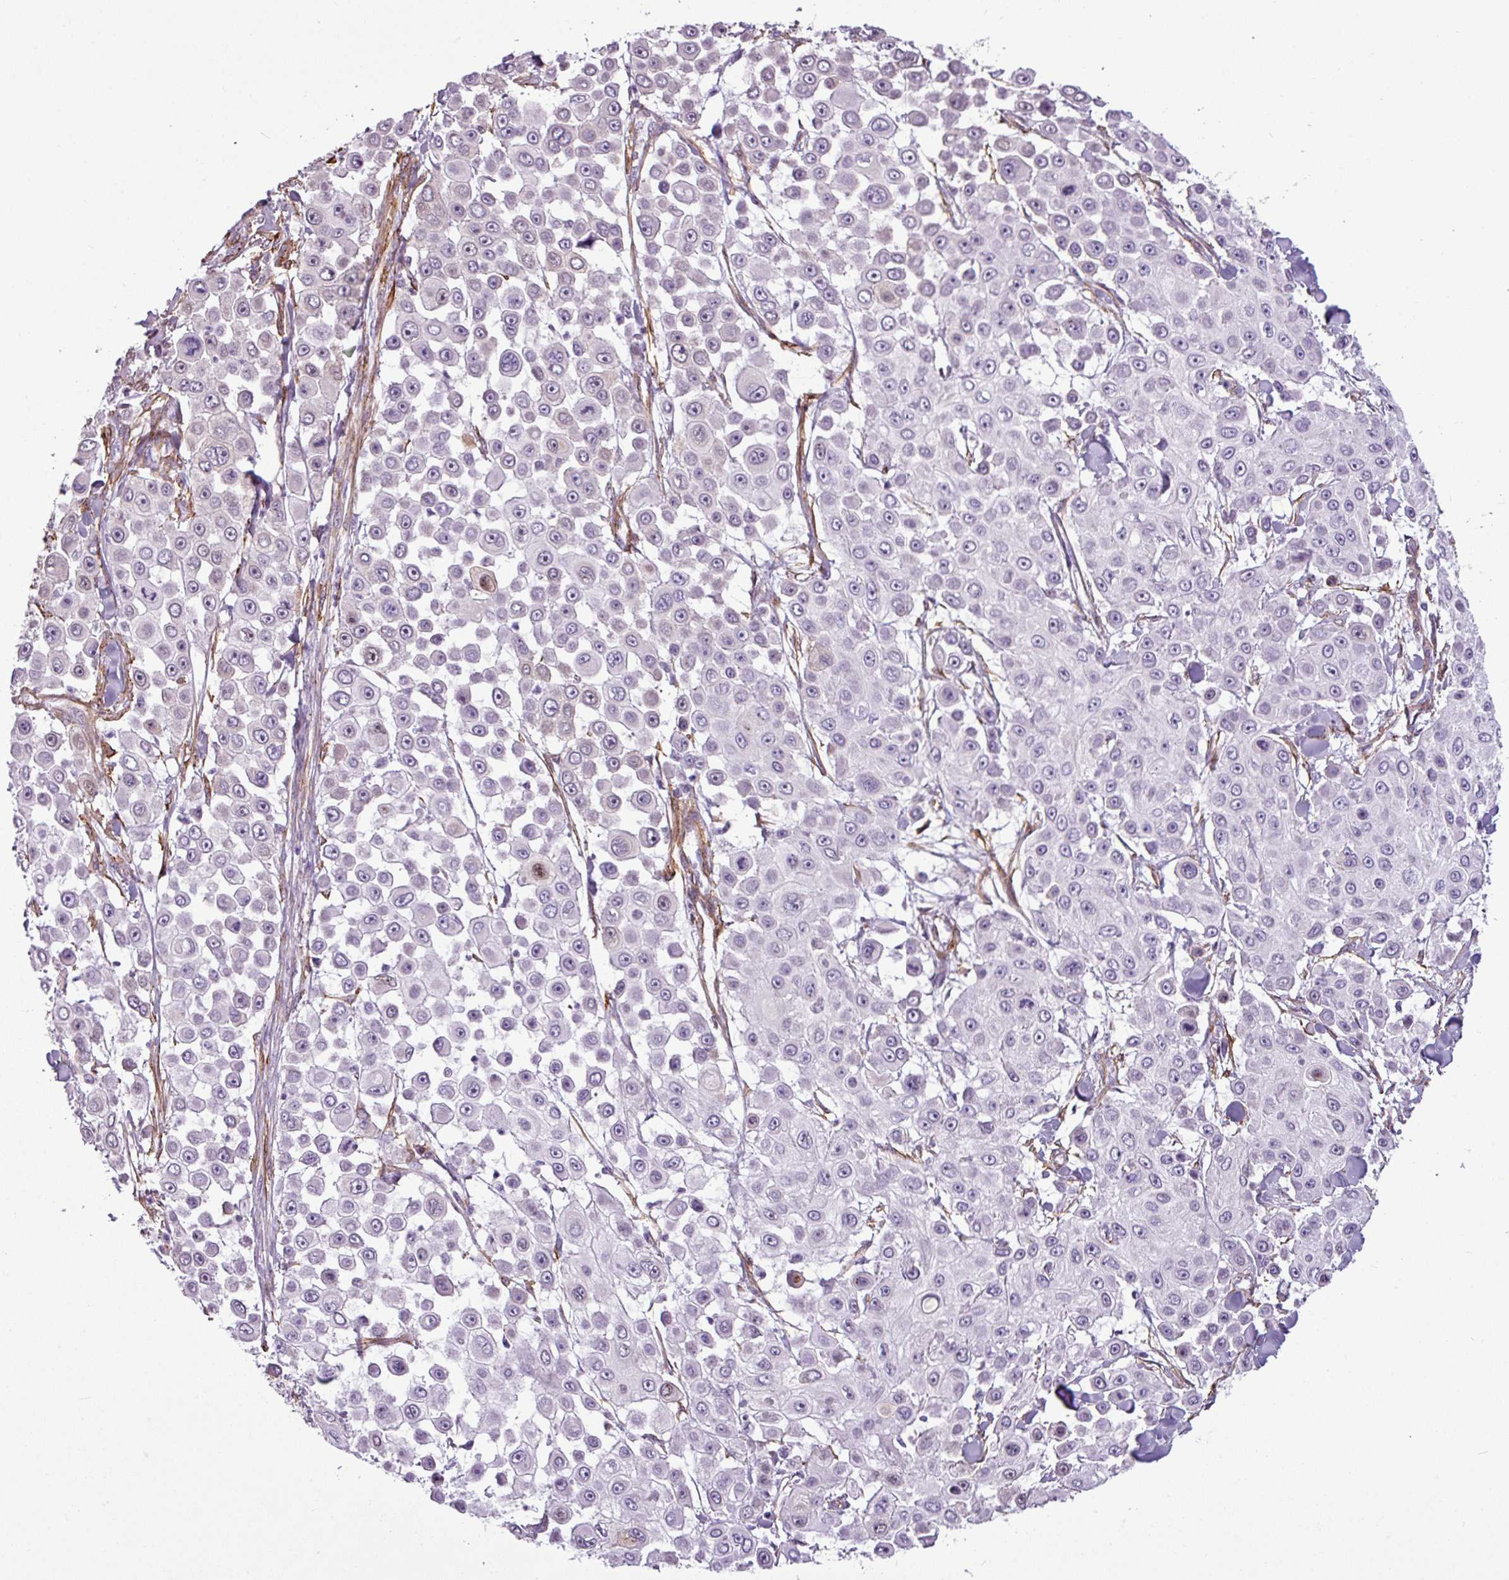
{"staining": {"intensity": "moderate", "quantity": "<25%", "location": "nuclear"}, "tissue": "skin cancer", "cell_type": "Tumor cells", "image_type": "cancer", "snomed": [{"axis": "morphology", "description": "Squamous cell carcinoma, NOS"}, {"axis": "topography", "description": "Skin"}], "caption": "Tumor cells demonstrate low levels of moderate nuclear staining in about <25% of cells in human skin squamous cell carcinoma. (Stains: DAB in brown, nuclei in blue, Microscopy: brightfield microscopy at high magnification).", "gene": "ATP10A", "patient": {"sex": "male", "age": 67}}